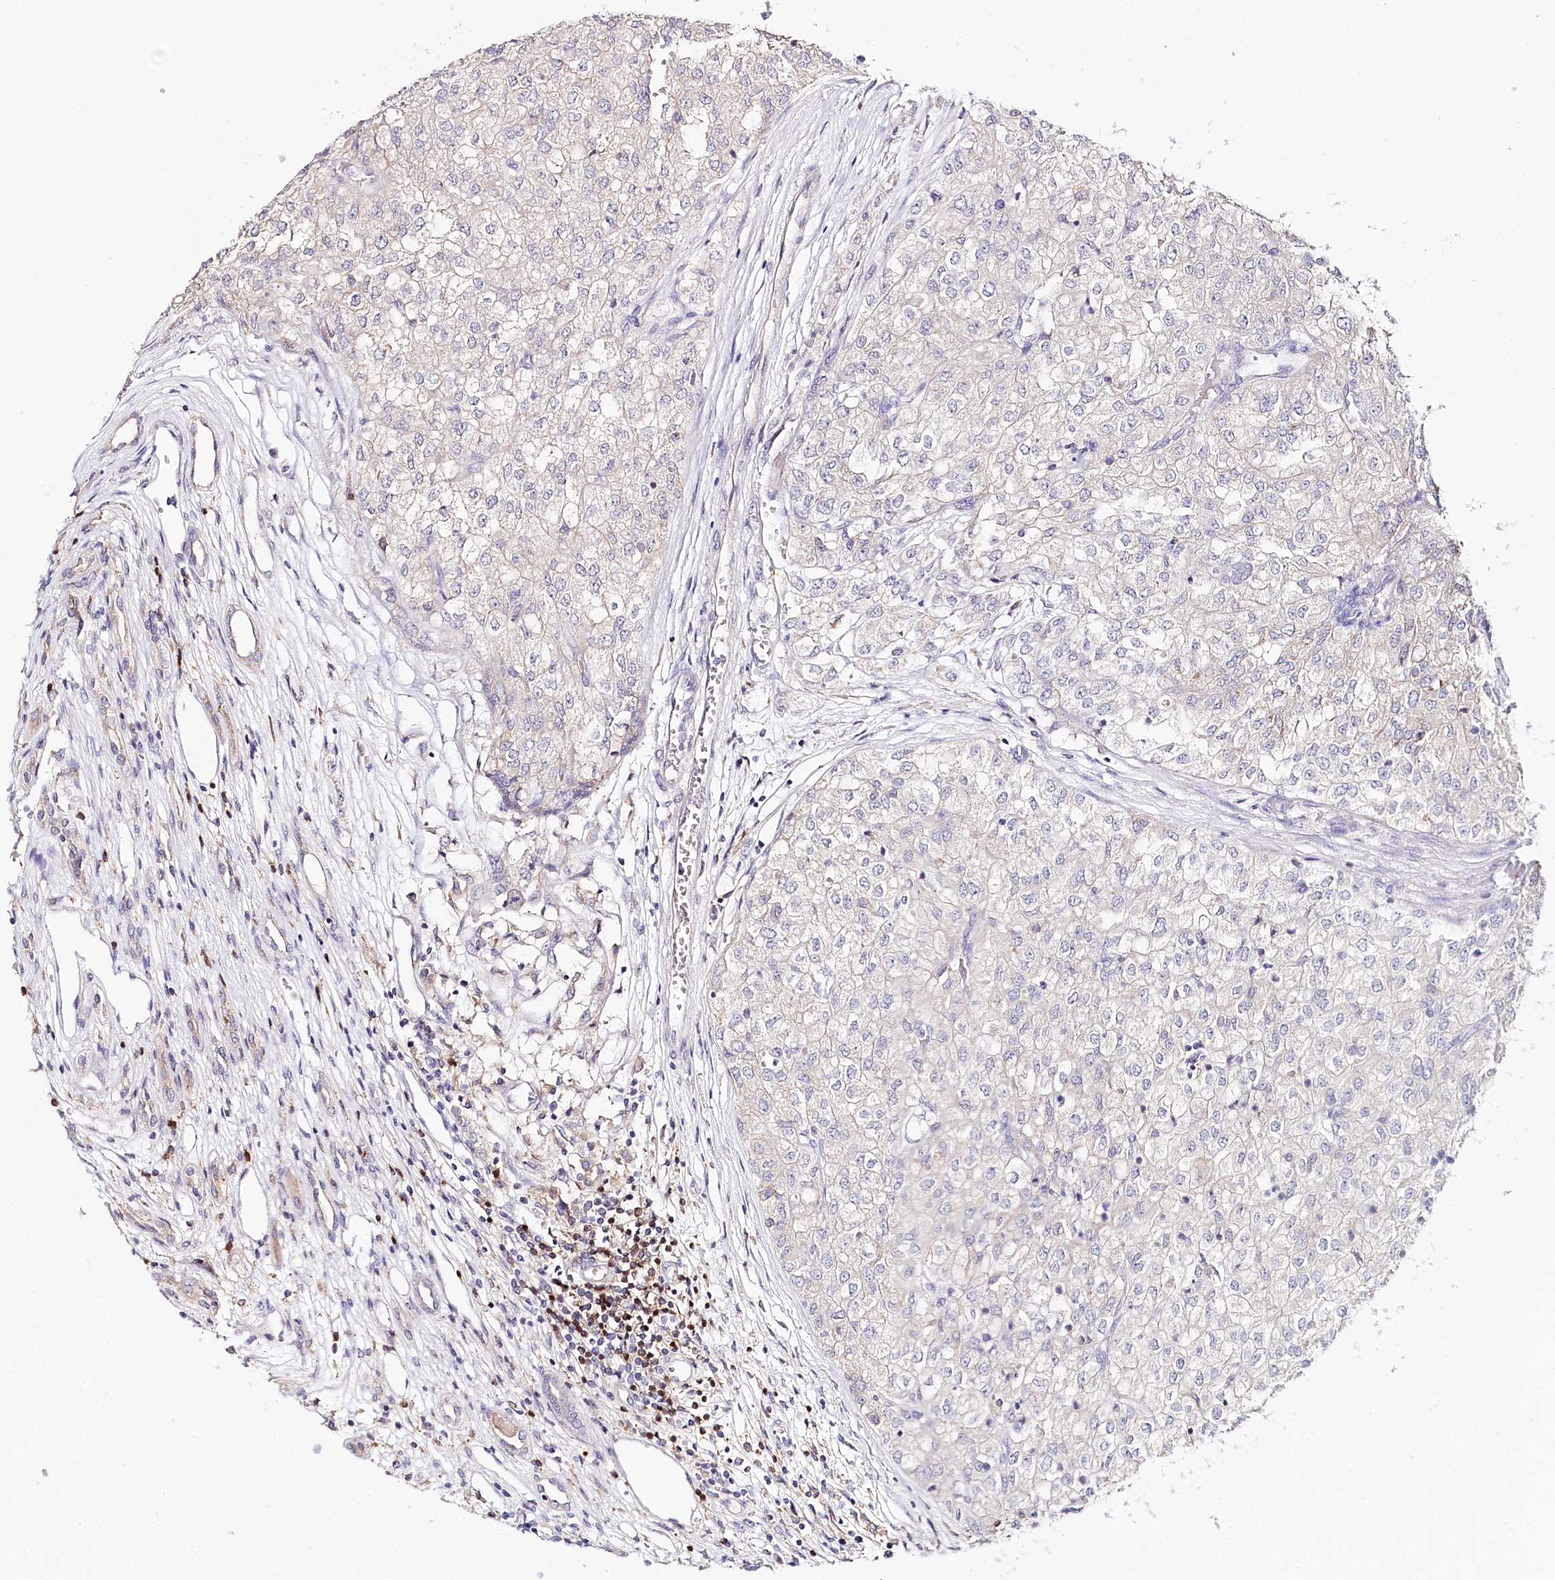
{"staining": {"intensity": "negative", "quantity": "none", "location": "none"}, "tissue": "renal cancer", "cell_type": "Tumor cells", "image_type": "cancer", "snomed": [{"axis": "morphology", "description": "Adenocarcinoma, NOS"}, {"axis": "topography", "description": "Kidney"}], "caption": "Tumor cells show no significant expression in renal adenocarcinoma.", "gene": "DAPK1", "patient": {"sex": "female", "age": 54}}